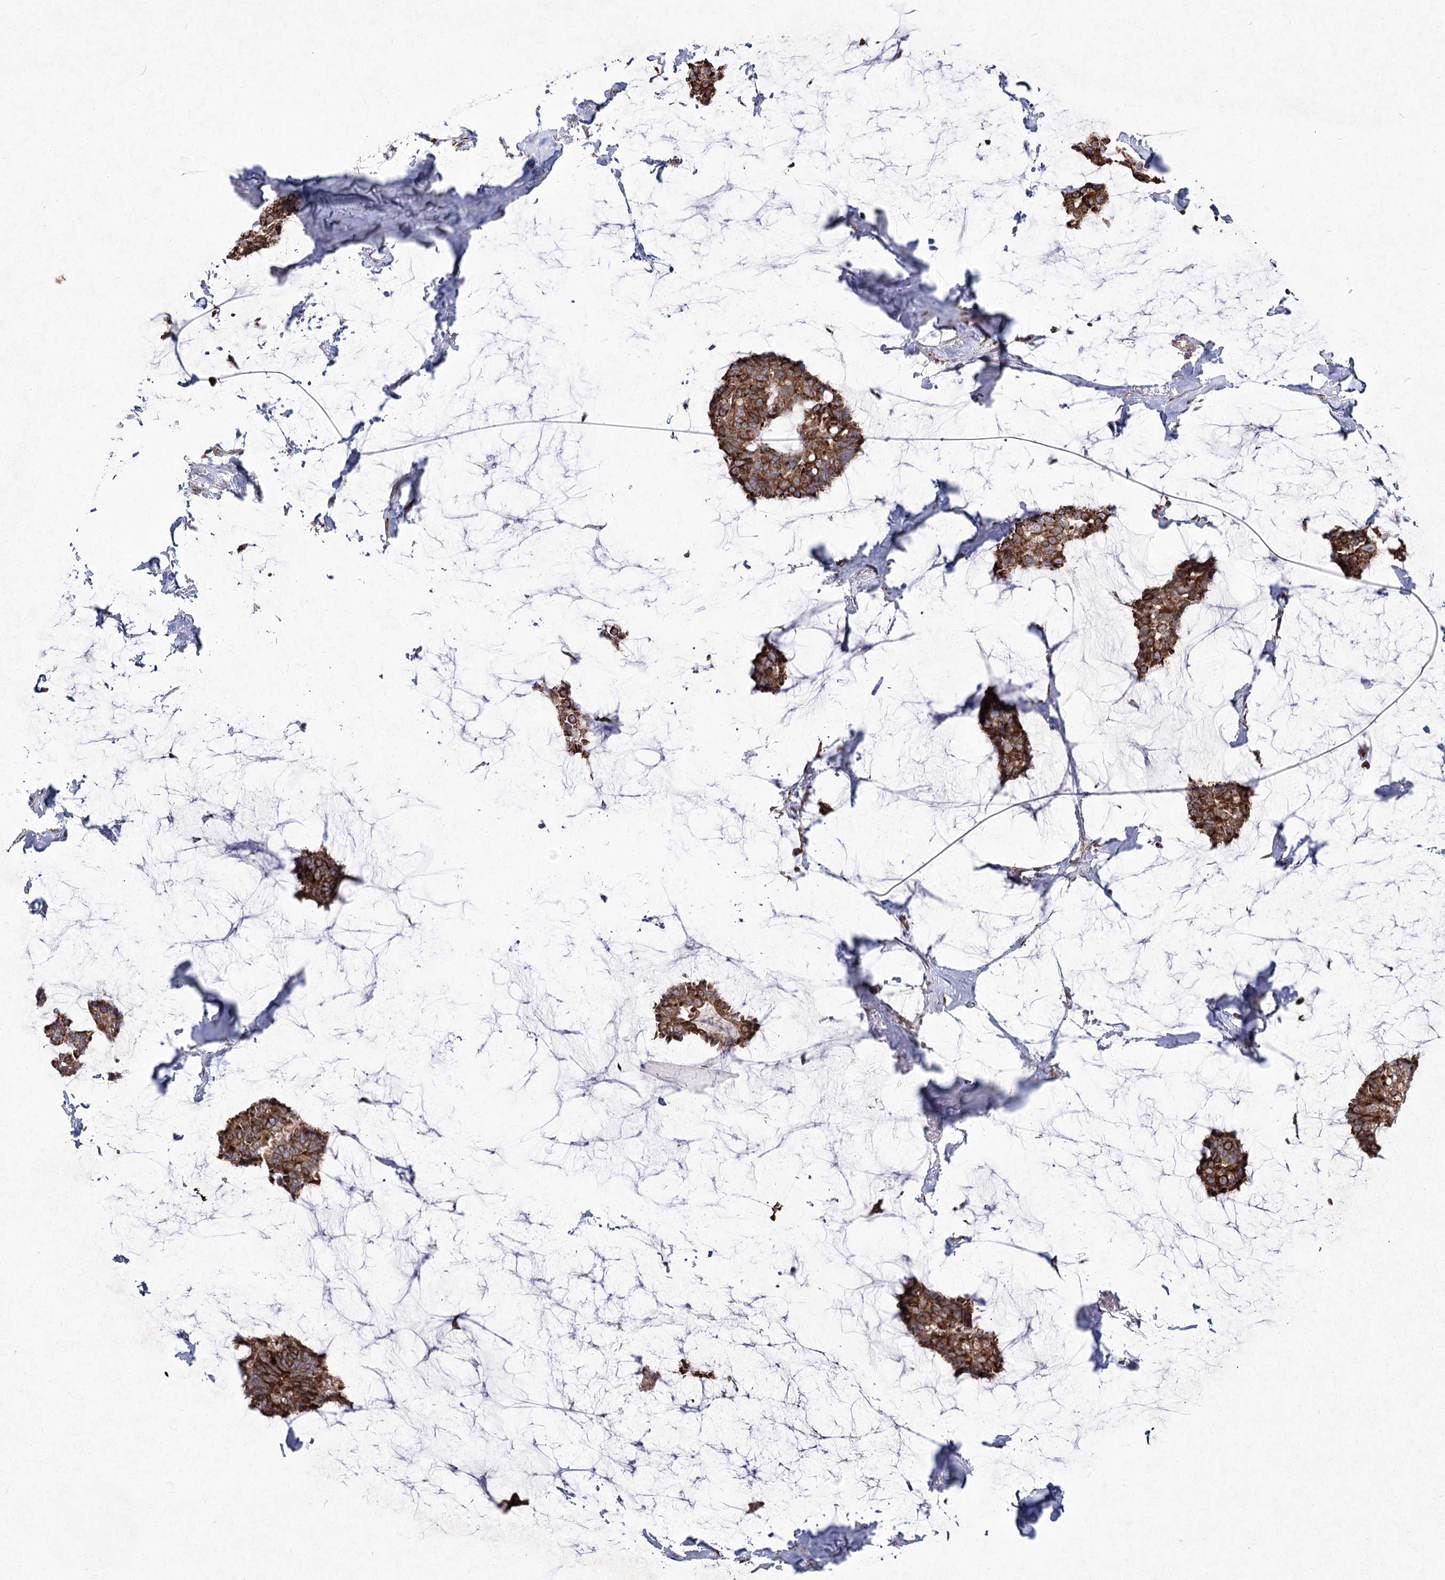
{"staining": {"intensity": "moderate", "quantity": ">75%", "location": "cytoplasmic/membranous"}, "tissue": "breast cancer", "cell_type": "Tumor cells", "image_type": "cancer", "snomed": [{"axis": "morphology", "description": "Duct carcinoma"}, {"axis": "topography", "description": "Breast"}], "caption": "Human breast intraductal carcinoma stained for a protein (brown) reveals moderate cytoplasmic/membranous positive expression in about >75% of tumor cells.", "gene": "NHLRC2", "patient": {"sex": "female", "age": 93}}